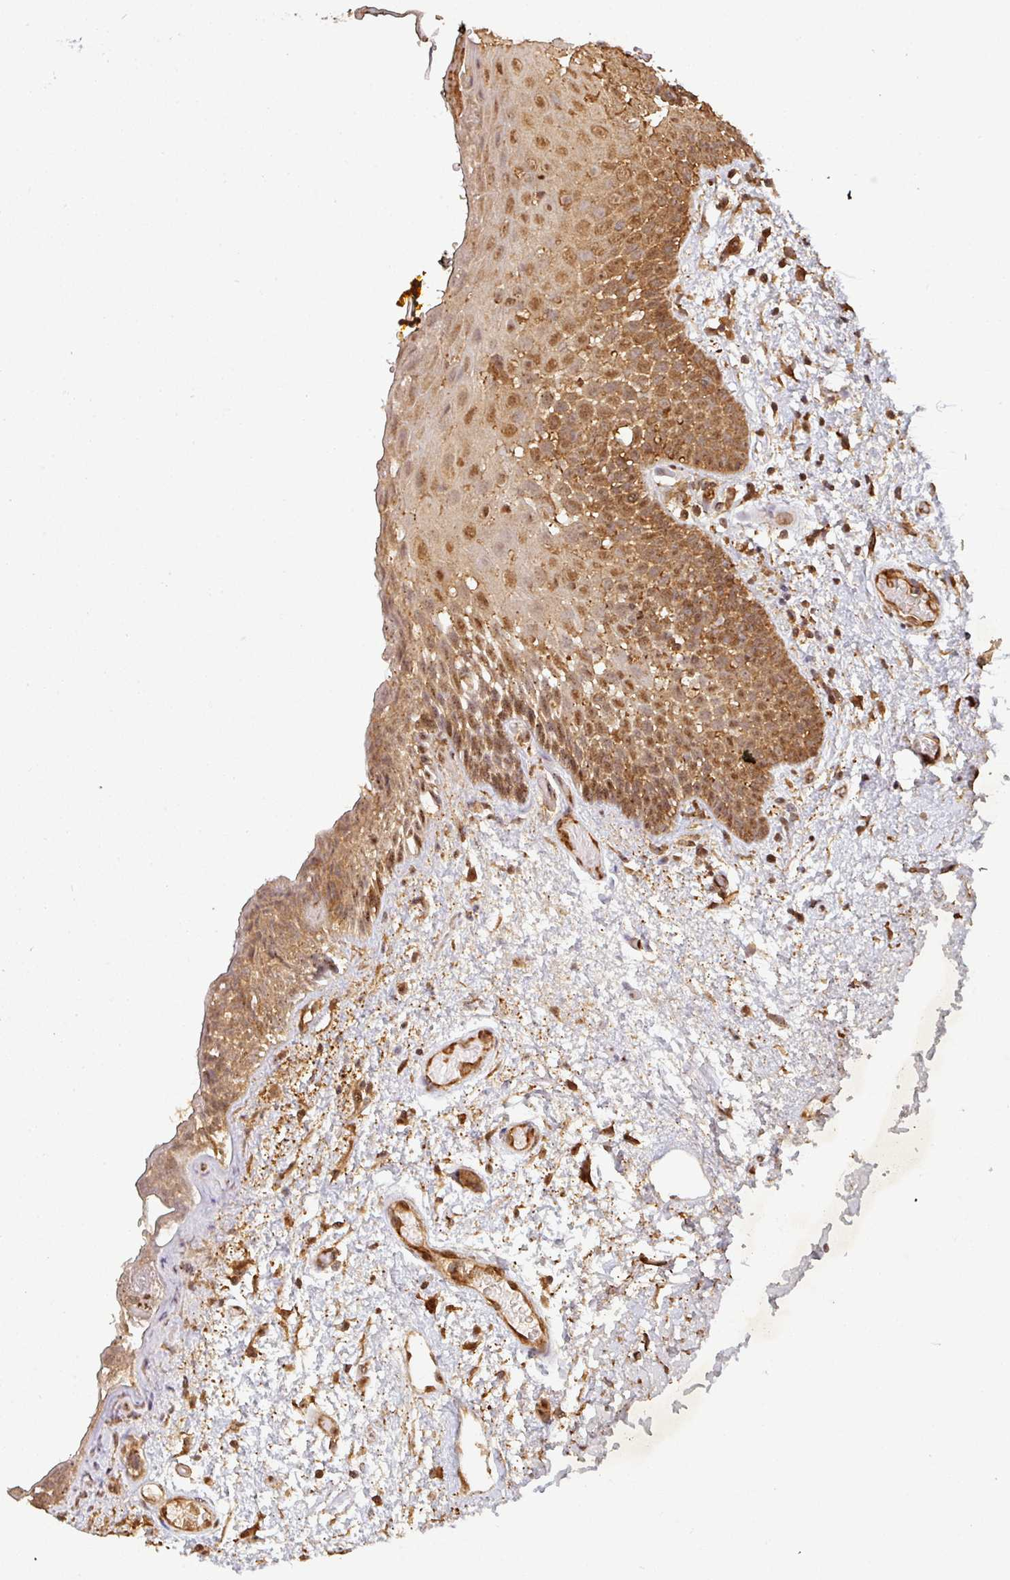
{"staining": {"intensity": "moderate", "quantity": ">75%", "location": "cytoplasmic/membranous,nuclear"}, "tissue": "oral mucosa", "cell_type": "Squamous epithelial cells", "image_type": "normal", "snomed": [{"axis": "morphology", "description": "Normal tissue, NOS"}, {"axis": "morphology", "description": "Squamous cell carcinoma, NOS"}, {"axis": "topography", "description": "Oral tissue"}, {"axis": "topography", "description": "Tounge, NOS"}, {"axis": "topography", "description": "Head-Neck"}], "caption": "Brown immunohistochemical staining in unremarkable human oral mucosa reveals moderate cytoplasmic/membranous,nuclear staining in about >75% of squamous epithelial cells.", "gene": "ZNF322", "patient": {"sex": "male", "age": 76}}